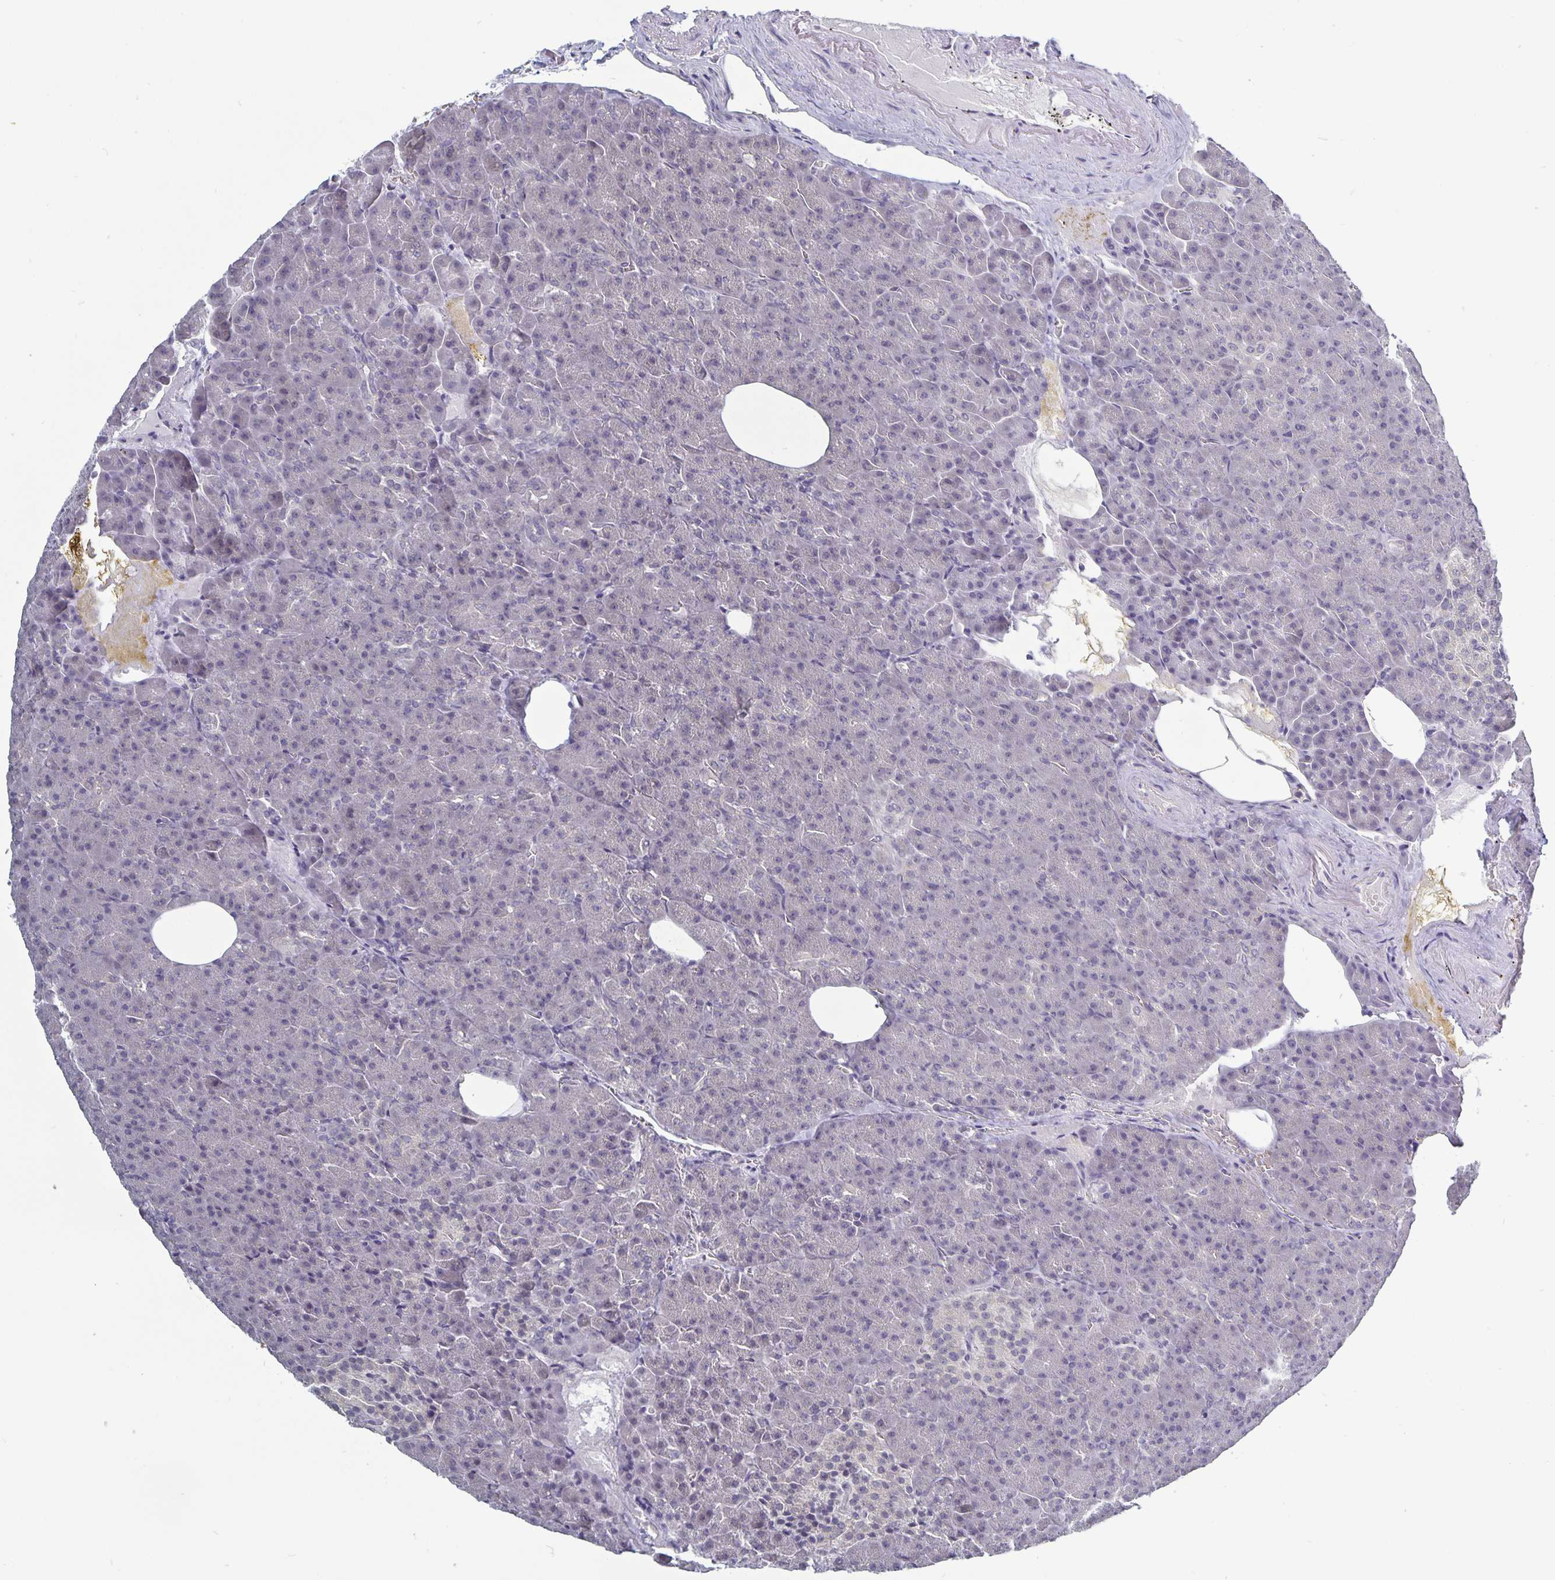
{"staining": {"intensity": "negative", "quantity": "none", "location": "none"}, "tissue": "pancreas", "cell_type": "Exocrine glandular cells", "image_type": "normal", "snomed": [{"axis": "morphology", "description": "Normal tissue, NOS"}, {"axis": "topography", "description": "Pancreas"}], "caption": "Human pancreas stained for a protein using immunohistochemistry (IHC) demonstrates no staining in exocrine glandular cells.", "gene": "PLCB3", "patient": {"sex": "female", "age": 74}}